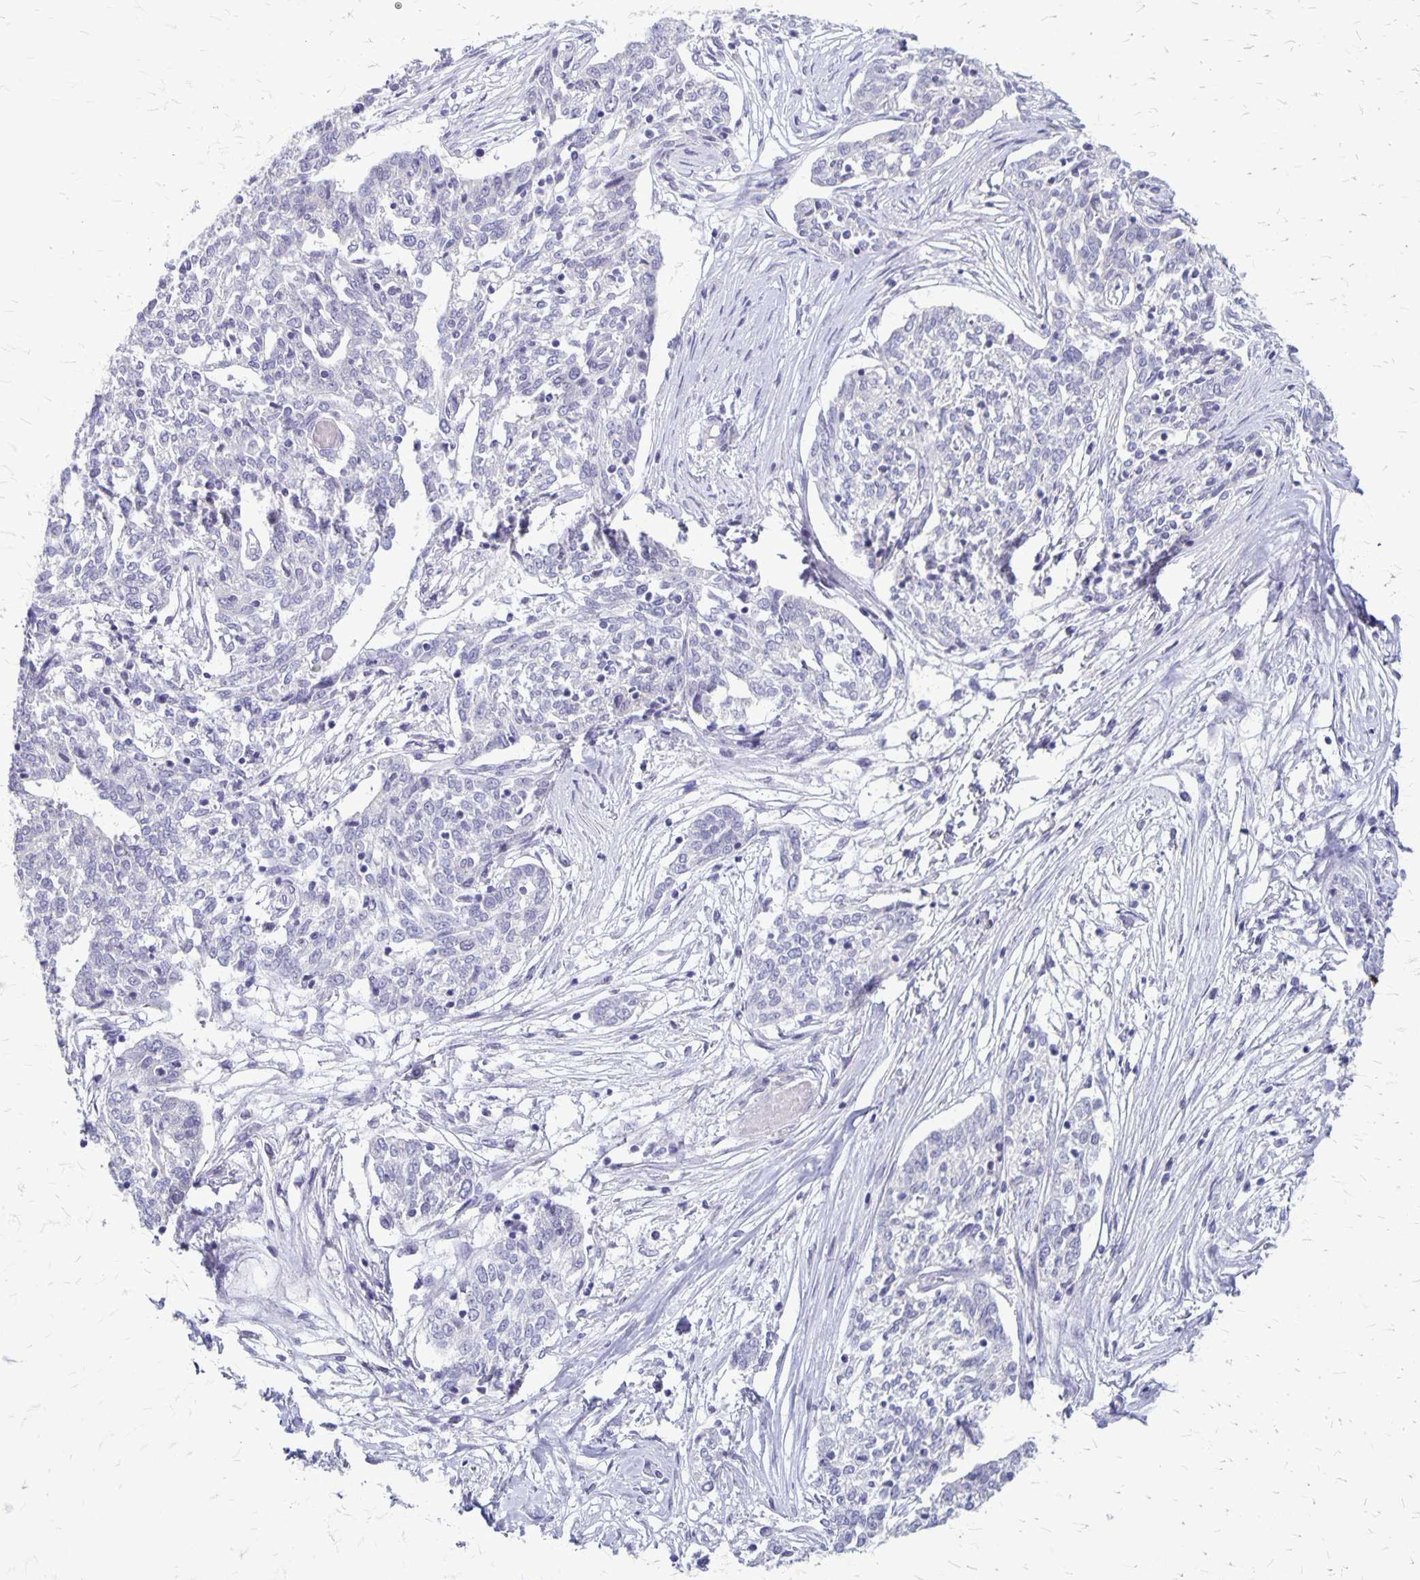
{"staining": {"intensity": "negative", "quantity": "none", "location": "none"}, "tissue": "ovarian cancer", "cell_type": "Tumor cells", "image_type": "cancer", "snomed": [{"axis": "morphology", "description": "Cystadenocarcinoma, serous, NOS"}, {"axis": "topography", "description": "Ovary"}], "caption": "IHC of human ovarian cancer (serous cystadenocarcinoma) demonstrates no expression in tumor cells.", "gene": "PLXNB3", "patient": {"sex": "female", "age": 67}}